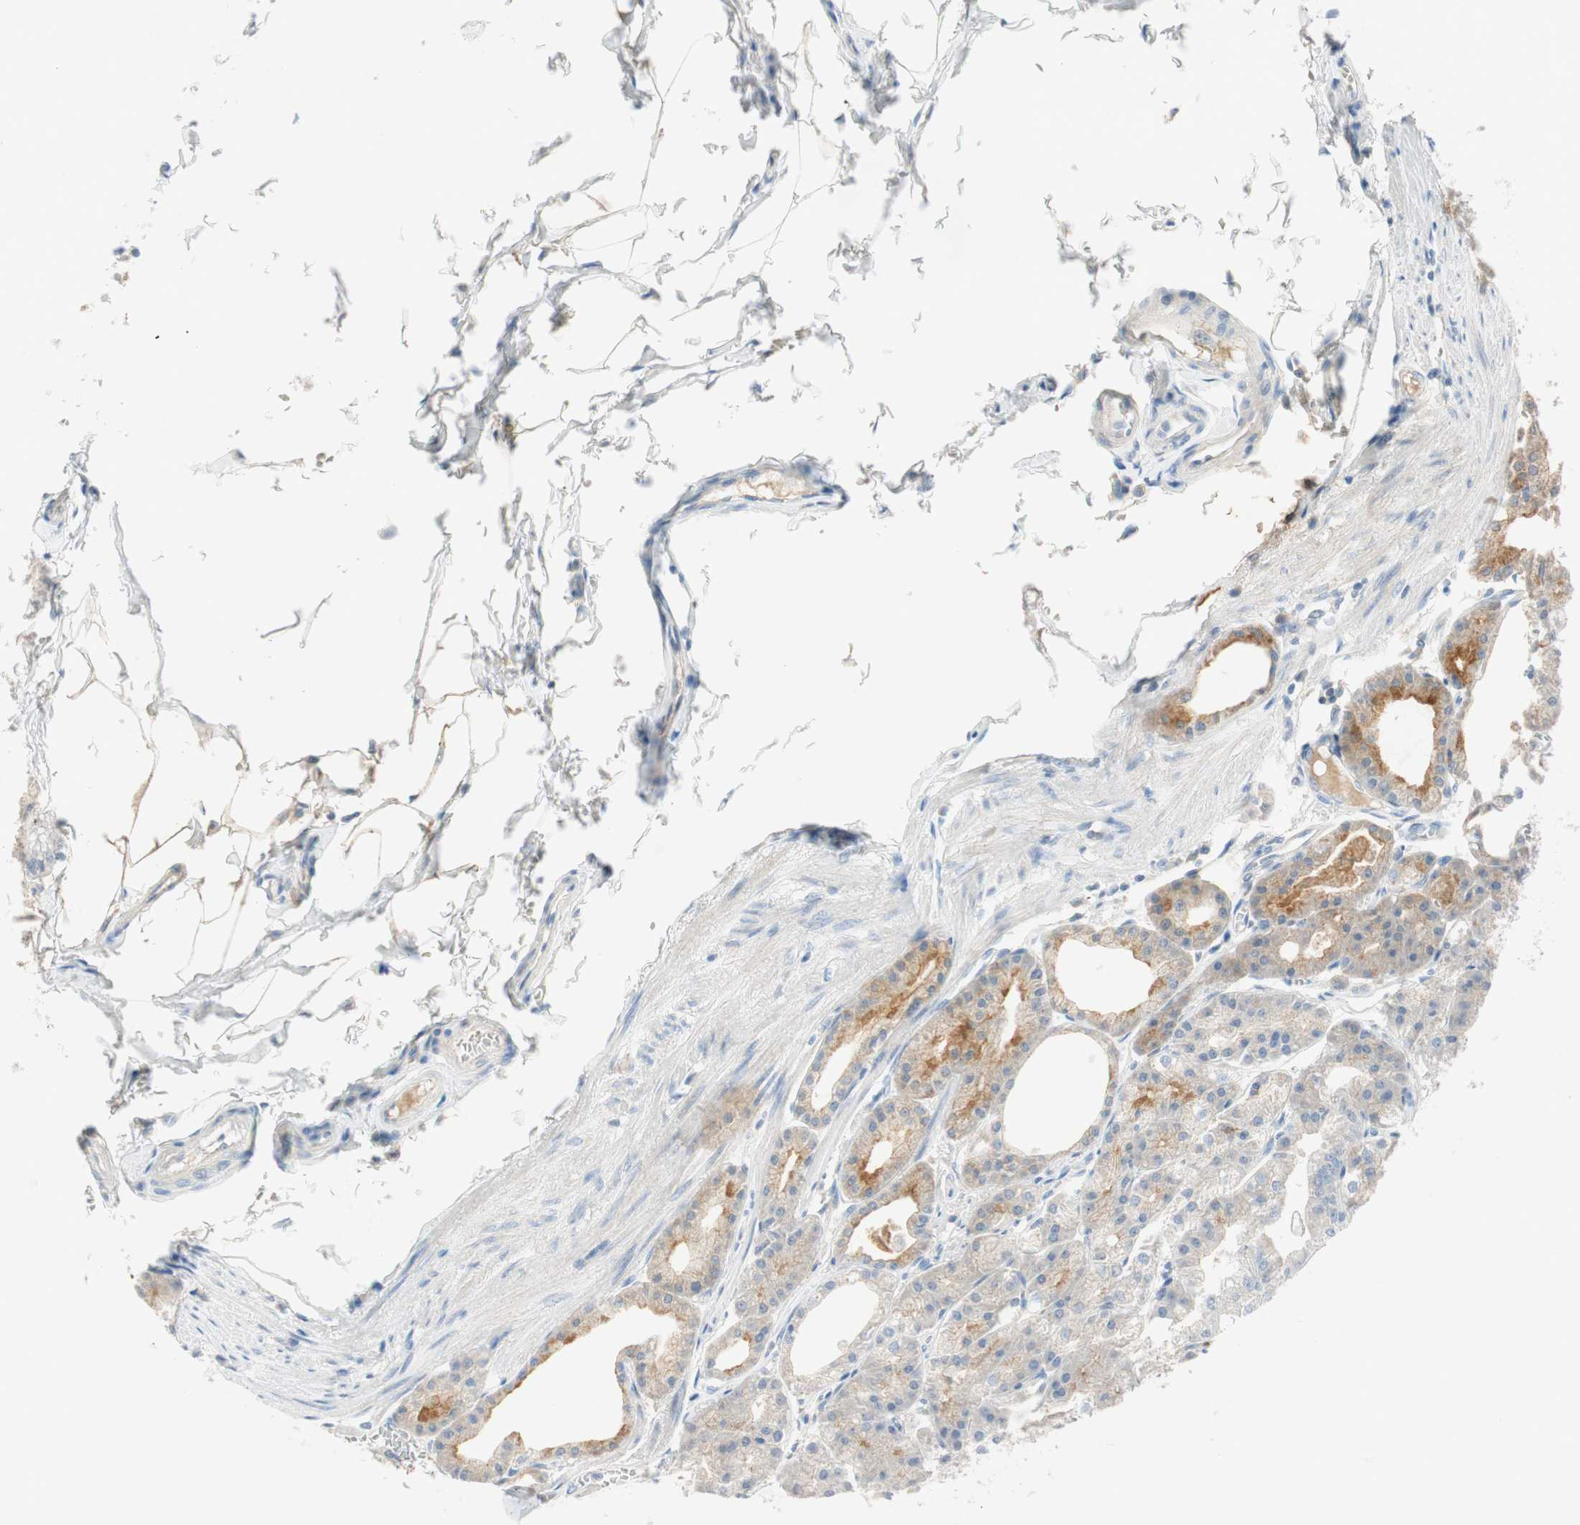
{"staining": {"intensity": "weak", "quantity": ">75%", "location": "cytoplasmic/membranous"}, "tissue": "stomach", "cell_type": "Glandular cells", "image_type": "normal", "snomed": [{"axis": "morphology", "description": "Normal tissue, NOS"}, {"axis": "topography", "description": "Stomach, lower"}], "caption": "Stomach stained with DAB (3,3'-diaminobenzidine) IHC shows low levels of weak cytoplasmic/membranous positivity in approximately >75% of glandular cells.", "gene": "PTTG1", "patient": {"sex": "male", "age": 71}}